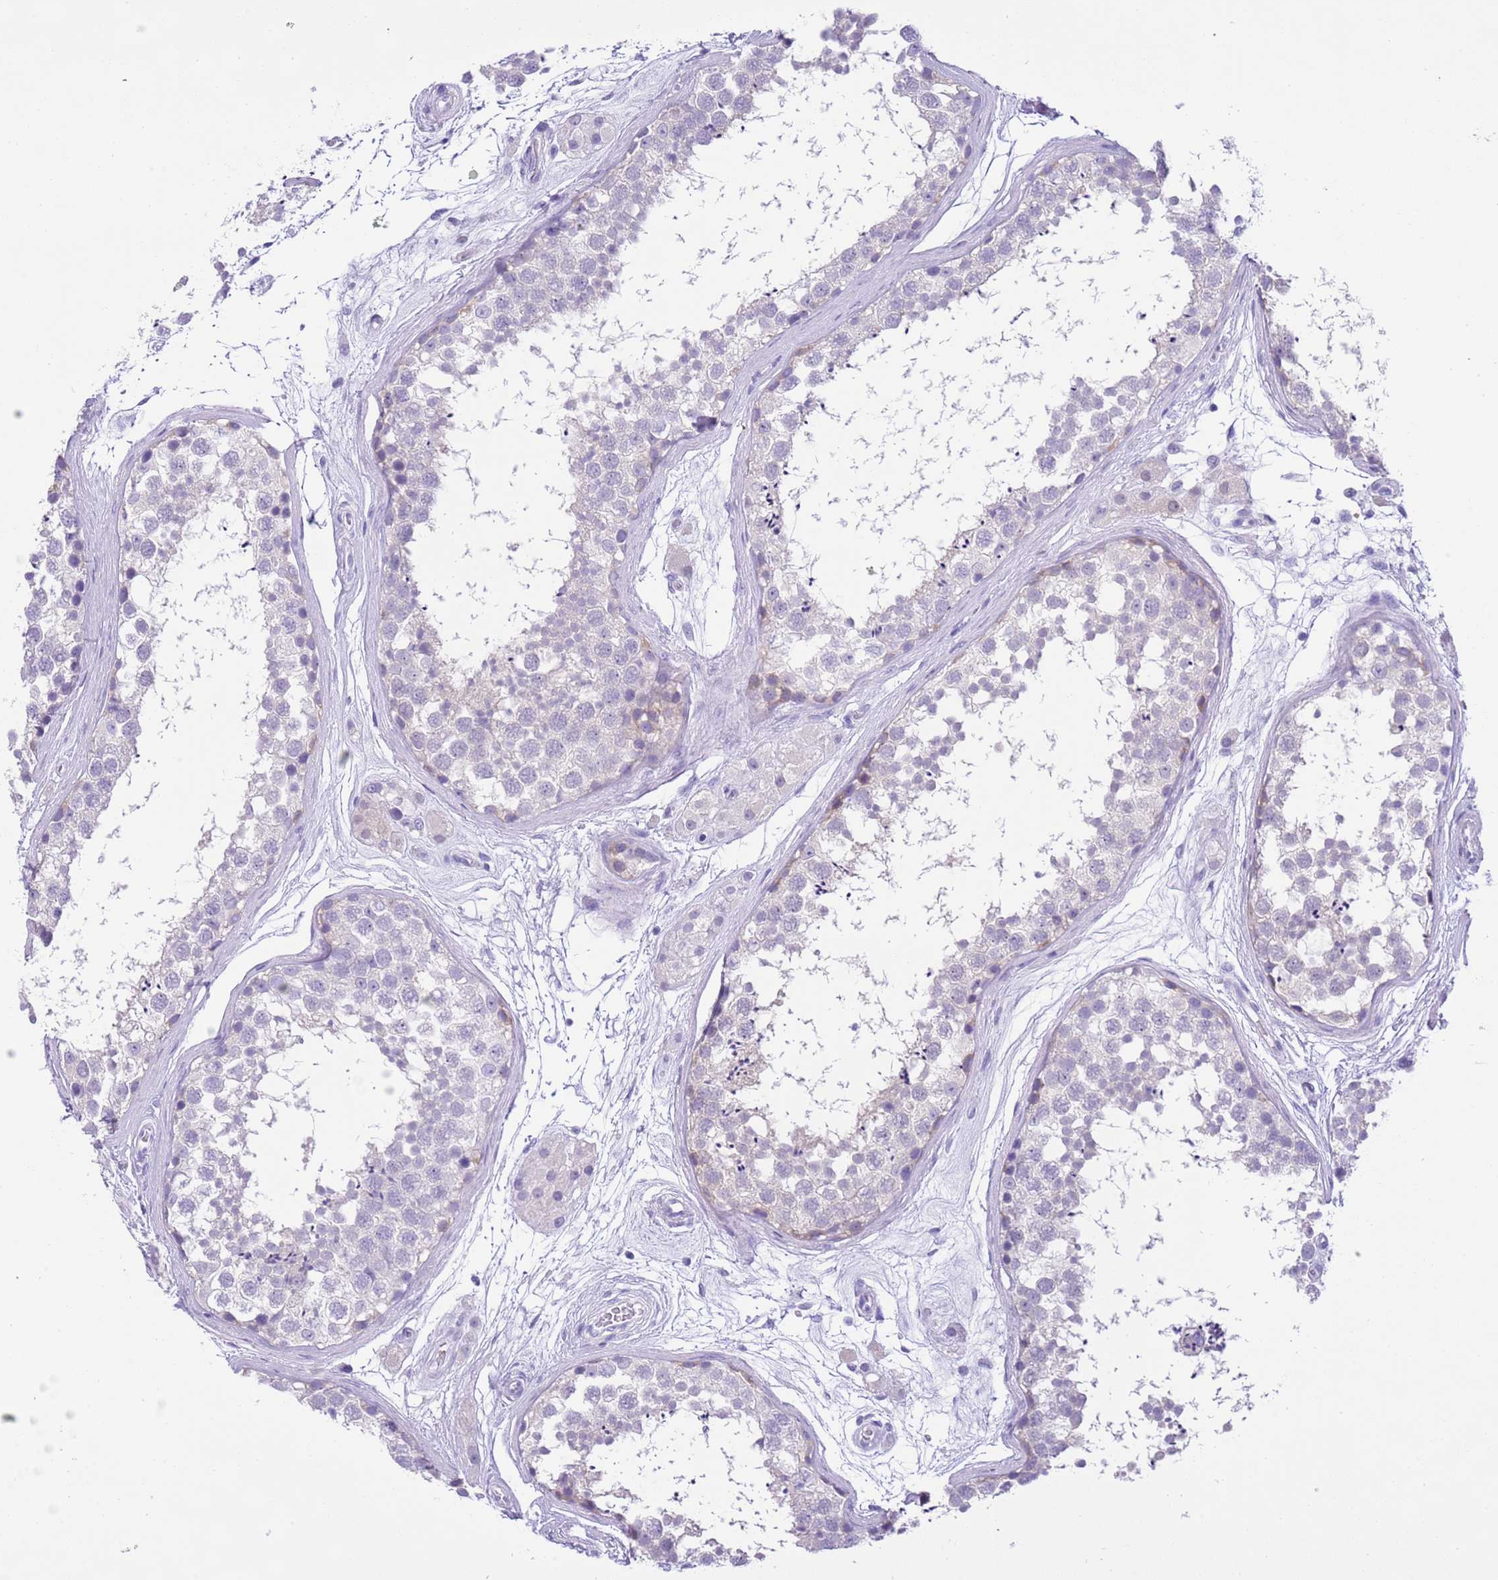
{"staining": {"intensity": "weak", "quantity": "<25%", "location": "cytoplasmic/membranous"}, "tissue": "testis", "cell_type": "Cells in seminiferous ducts", "image_type": "normal", "snomed": [{"axis": "morphology", "description": "Normal tissue, NOS"}, {"axis": "topography", "description": "Testis"}], "caption": "High magnification brightfield microscopy of benign testis stained with DAB (3,3'-diaminobenzidine) (brown) and counterstained with hematoxylin (blue): cells in seminiferous ducts show no significant positivity.", "gene": "TMEM185A", "patient": {"sex": "male", "age": 56}}